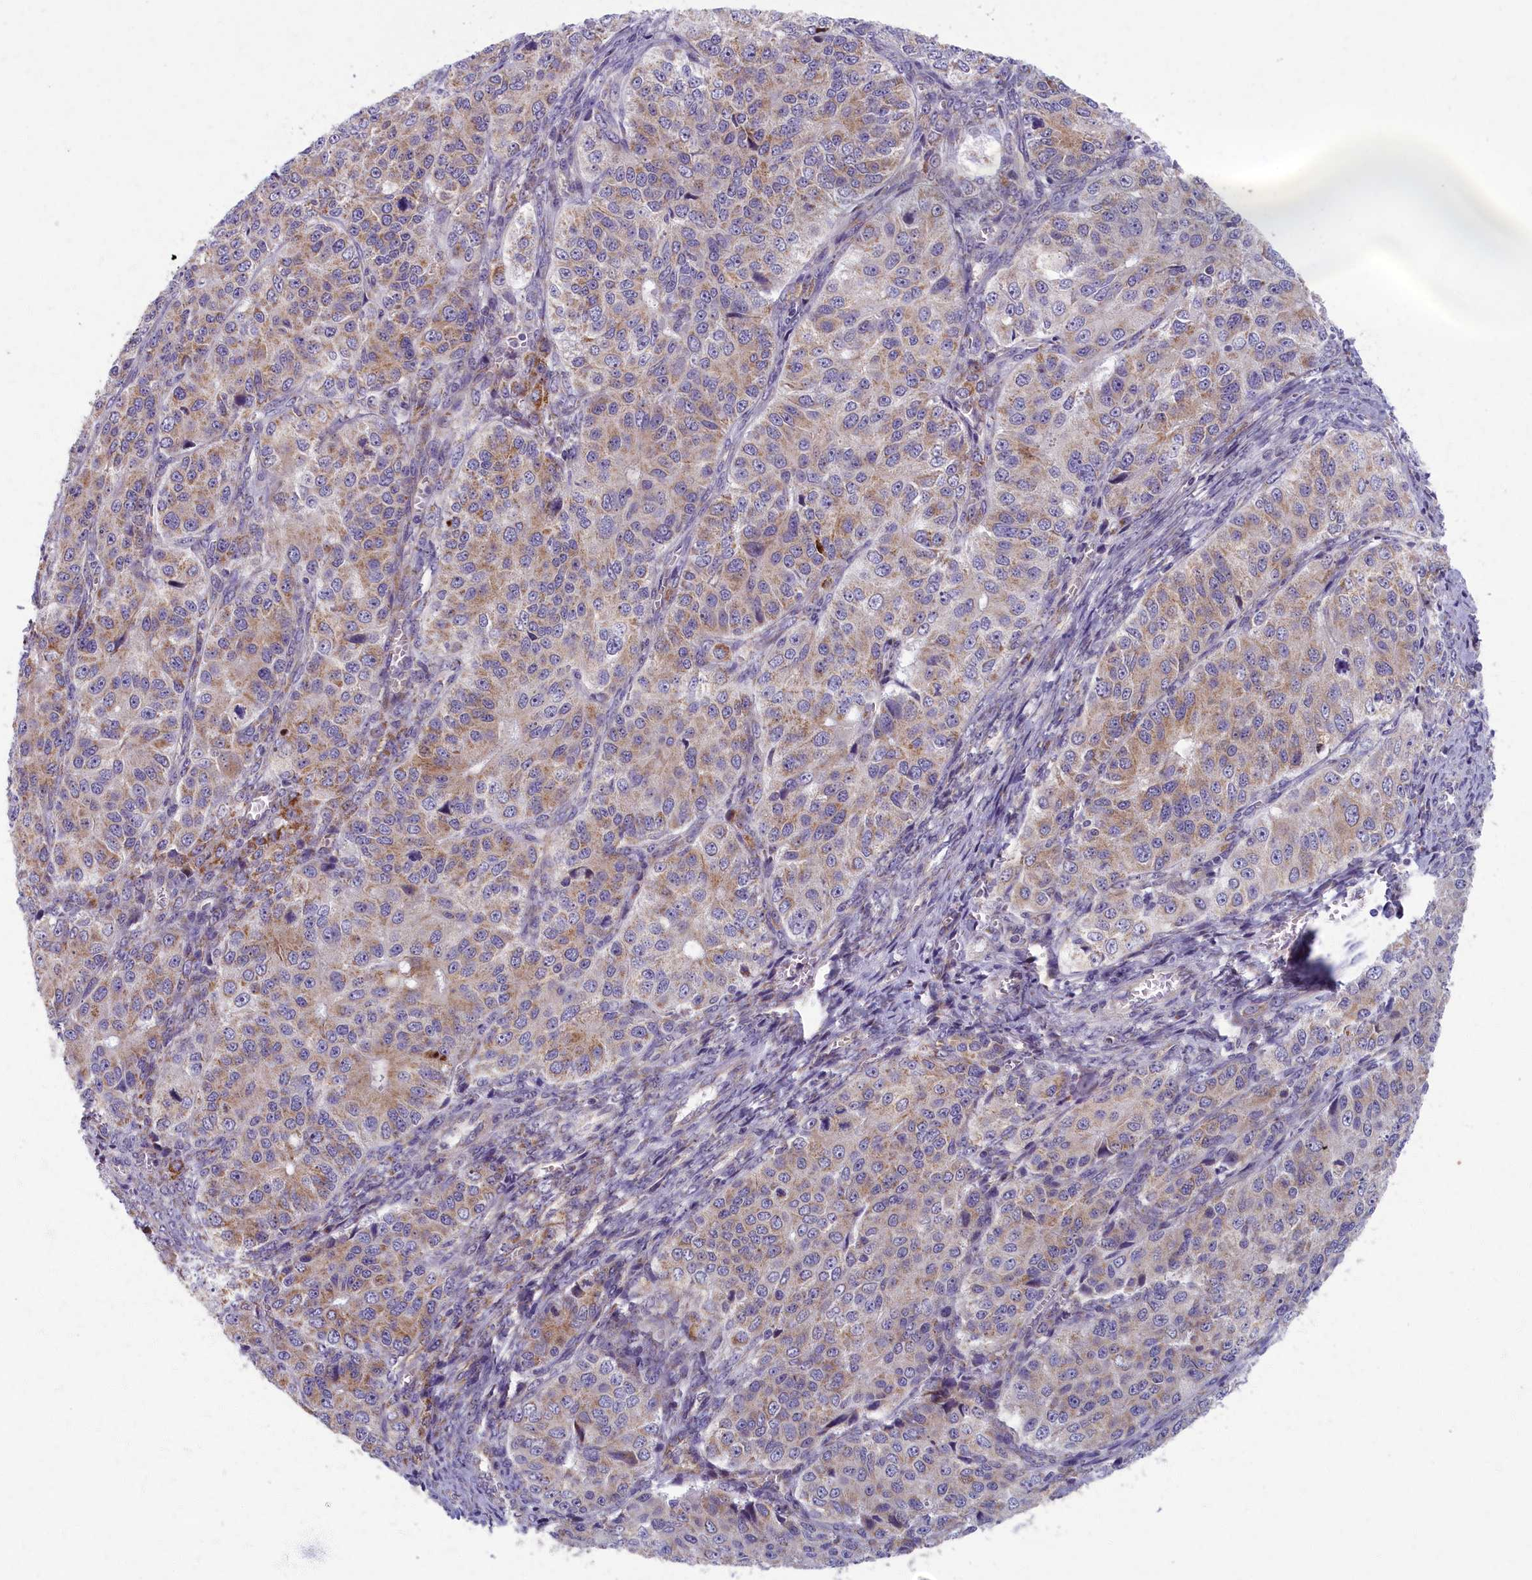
{"staining": {"intensity": "weak", "quantity": ">75%", "location": "cytoplasmic/membranous"}, "tissue": "ovarian cancer", "cell_type": "Tumor cells", "image_type": "cancer", "snomed": [{"axis": "morphology", "description": "Carcinoma, endometroid"}, {"axis": "topography", "description": "Ovary"}], "caption": "Immunohistochemistry (IHC) photomicrograph of neoplastic tissue: ovarian cancer stained using IHC exhibits low levels of weak protein expression localized specifically in the cytoplasmic/membranous of tumor cells, appearing as a cytoplasmic/membranous brown color.", "gene": "MRPS25", "patient": {"sex": "female", "age": 51}}